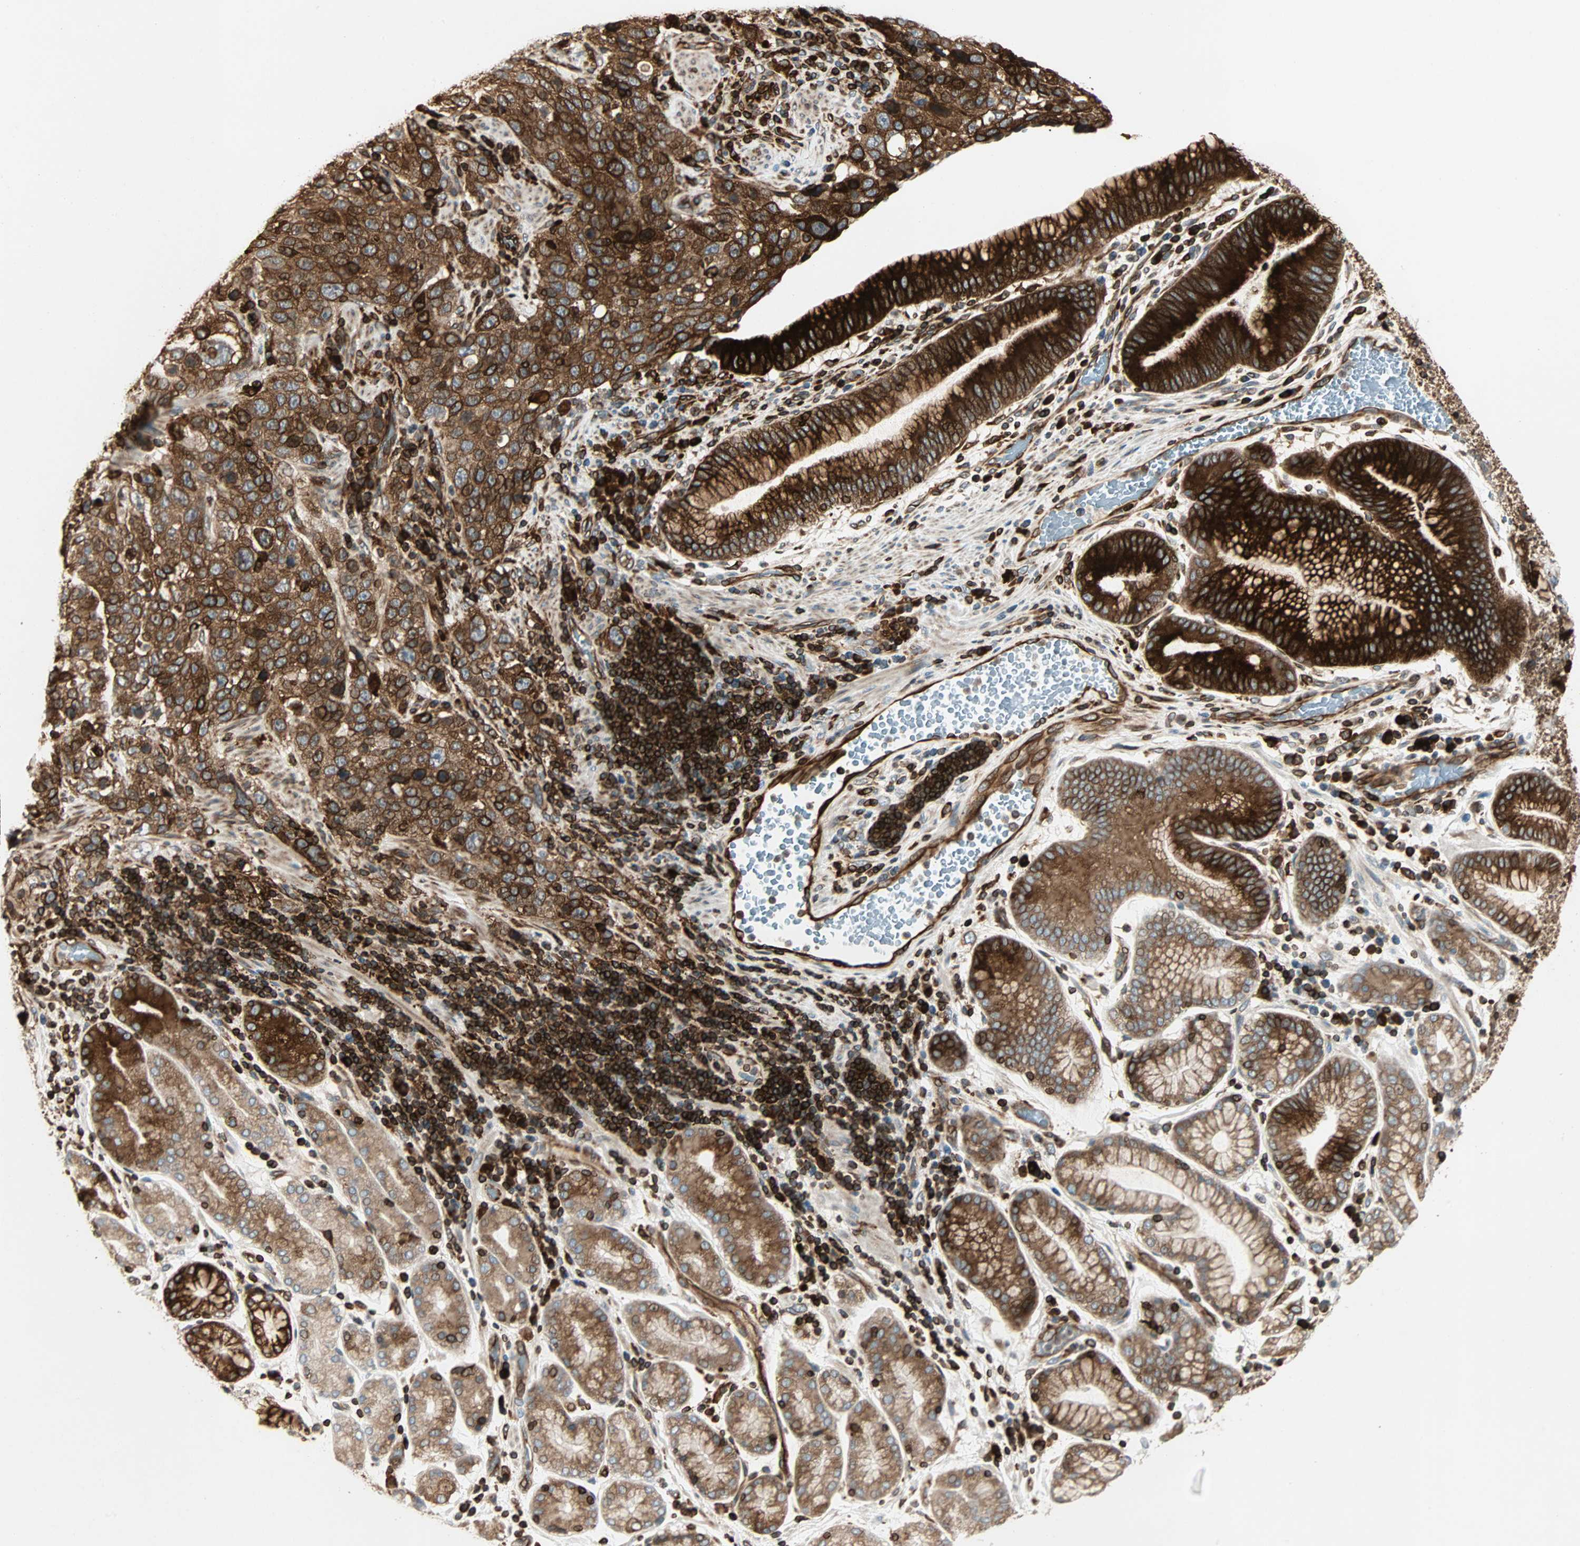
{"staining": {"intensity": "strong", "quantity": ">75%", "location": "cytoplasmic/membranous"}, "tissue": "stomach cancer", "cell_type": "Tumor cells", "image_type": "cancer", "snomed": [{"axis": "morphology", "description": "Normal tissue, NOS"}, {"axis": "morphology", "description": "Adenocarcinoma, NOS"}, {"axis": "topography", "description": "Stomach"}], "caption": "High-magnification brightfield microscopy of stomach cancer (adenocarcinoma) stained with DAB (3,3'-diaminobenzidine) (brown) and counterstained with hematoxylin (blue). tumor cells exhibit strong cytoplasmic/membranous expression is present in approximately>75% of cells.", "gene": "TAPBP", "patient": {"sex": "male", "age": 48}}